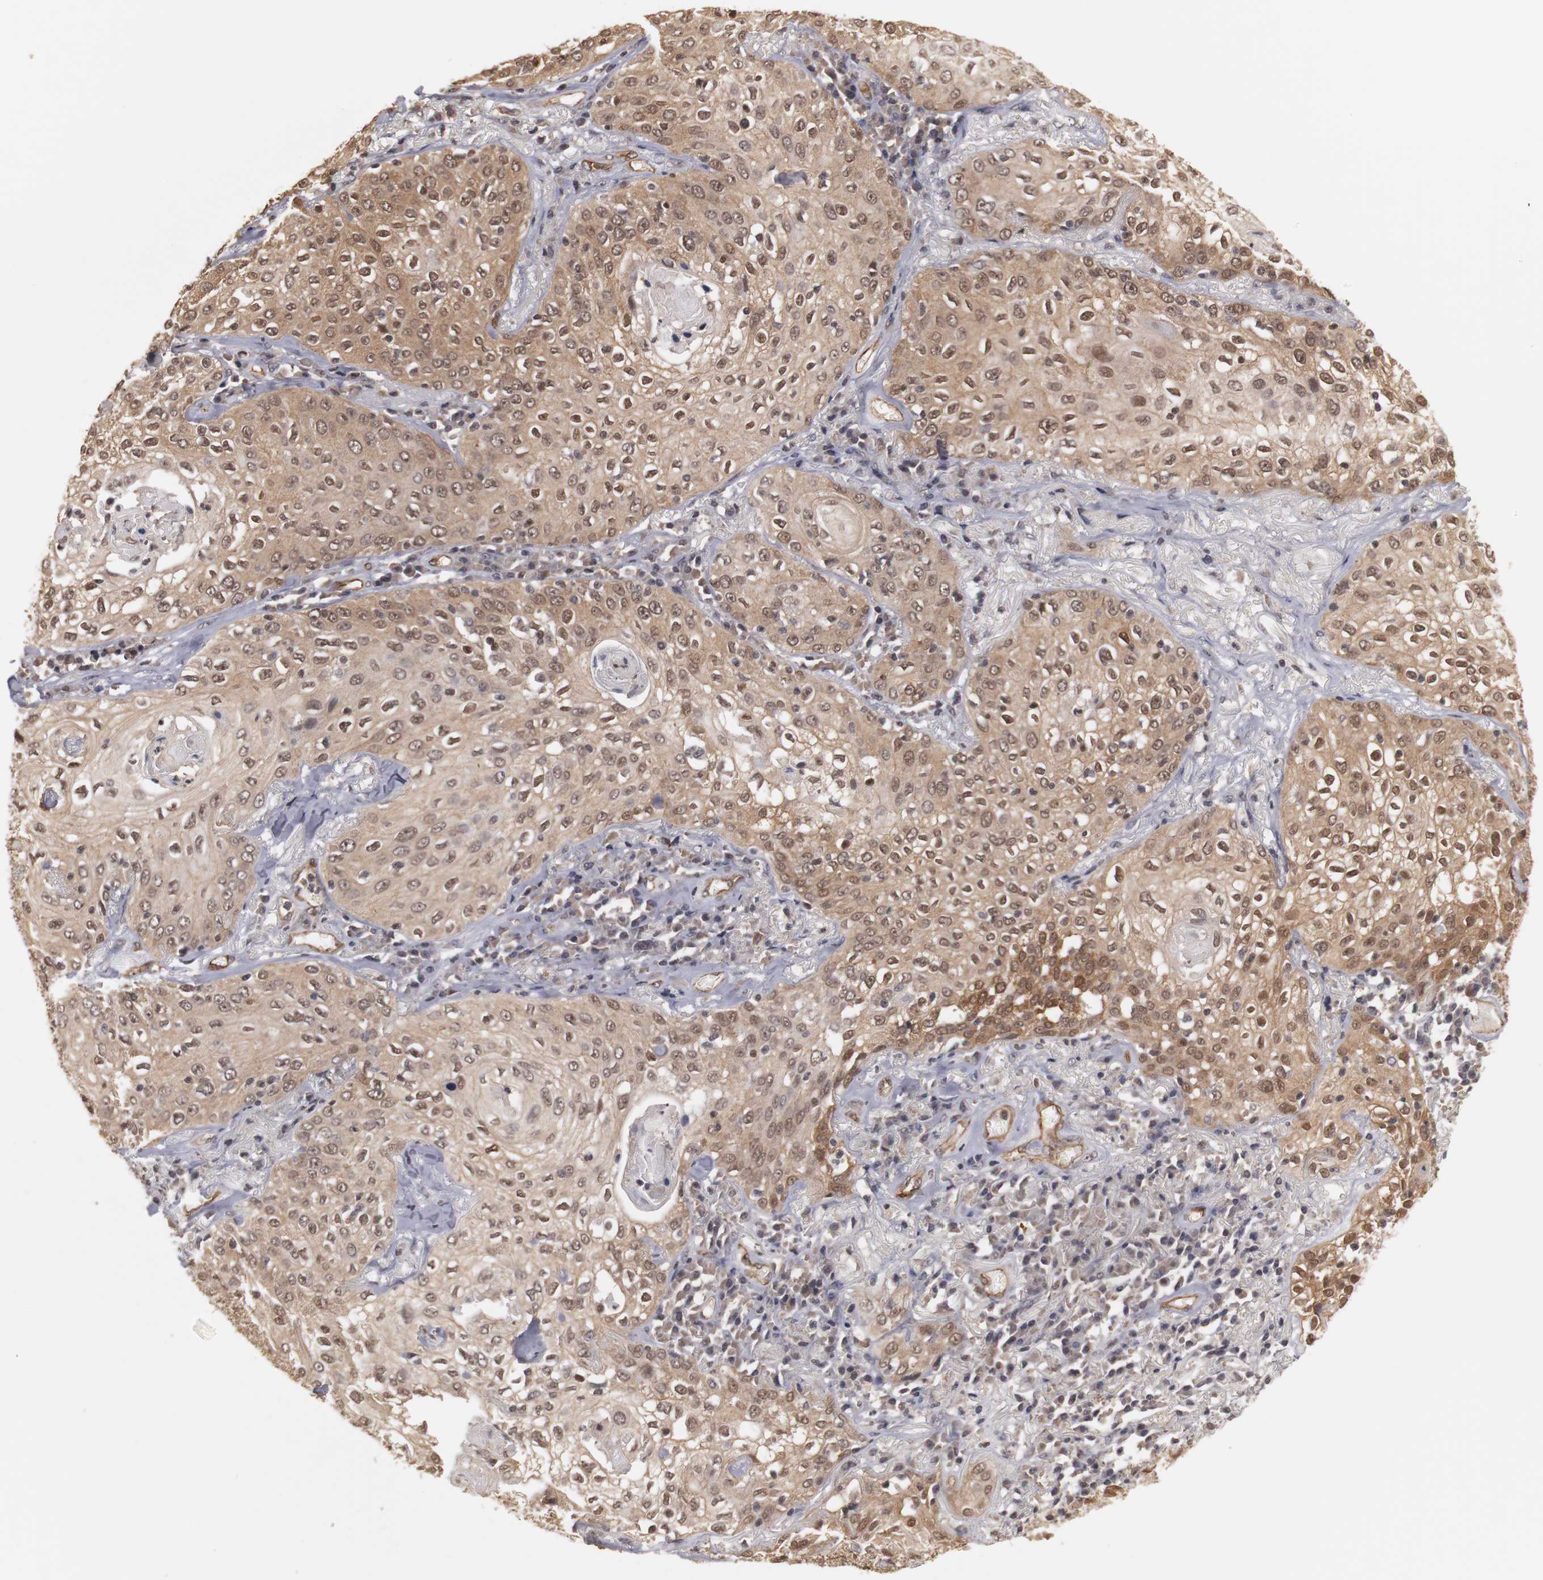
{"staining": {"intensity": "moderate", "quantity": ">75%", "location": "cytoplasmic/membranous,nuclear"}, "tissue": "skin cancer", "cell_type": "Tumor cells", "image_type": "cancer", "snomed": [{"axis": "morphology", "description": "Squamous cell carcinoma, NOS"}, {"axis": "topography", "description": "Skin"}], "caption": "Human squamous cell carcinoma (skin) stained with a protein marker shows moderate staining in tumor cells.", "gene": "PLEKHA1", "patient": {"sex": "male", "age": 65}}